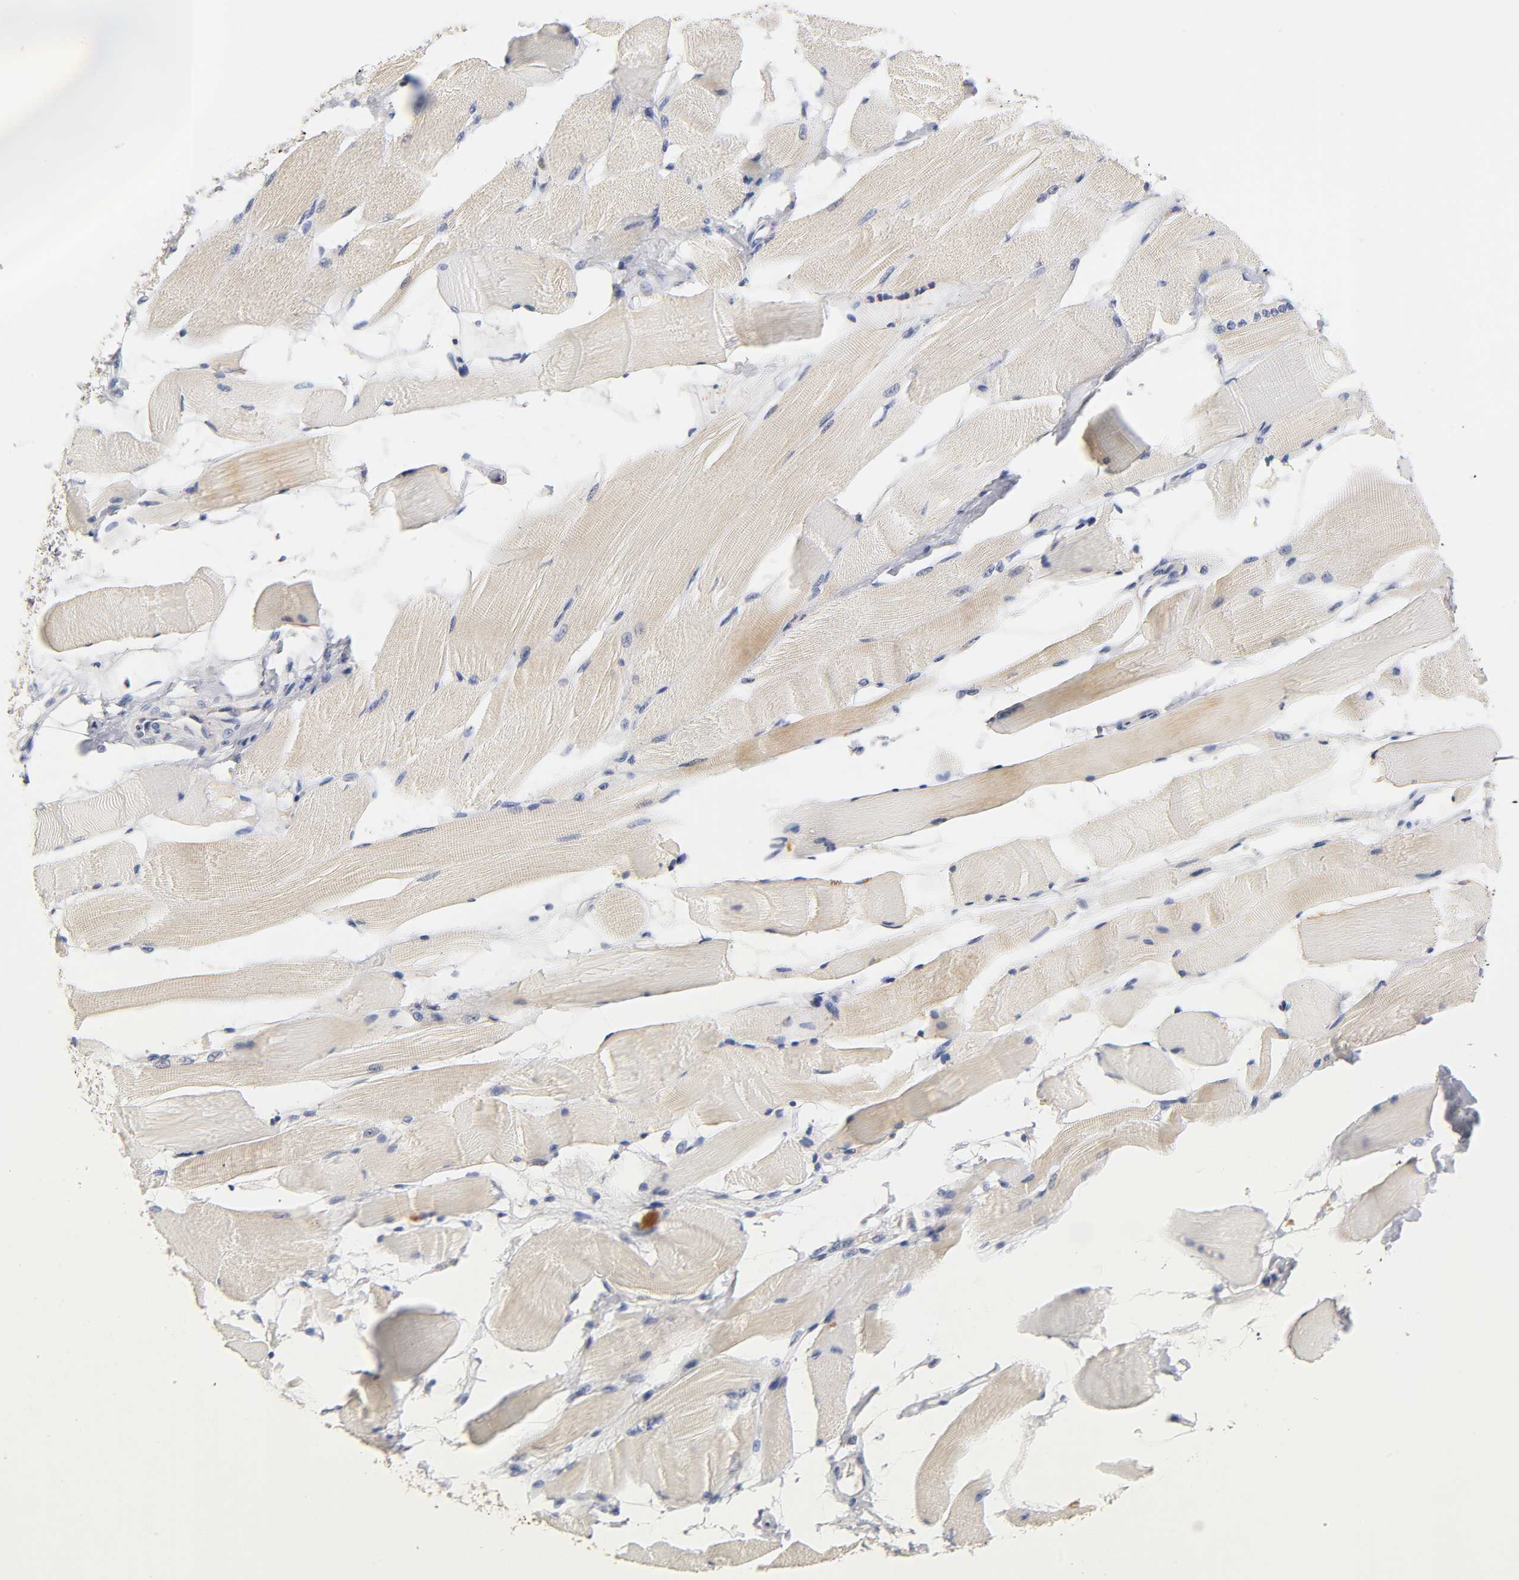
{"staining": {"intensity": "weak", "quantity": ">75%", "location": "cytoplasmic/membranous"}, "tissue": "skeletal muscle", "cell_type": "Myocytes", "image_type": "normal", "snomed": [{"axis": "morphology", "description": "Normal tissue, NOS"}, {"axis": "topography", "description": "Skeletal muscle"}, {"axis": "topography", "description": "Peripheral nerve tissue"}], "caption": "Protein staining exhibits weak cytoplasmic/membranous expression in about >75% of myocytes in normal skeletal muscle.", "gene": "OVOL1", "patient": {"sex": "female", "age": 84}}